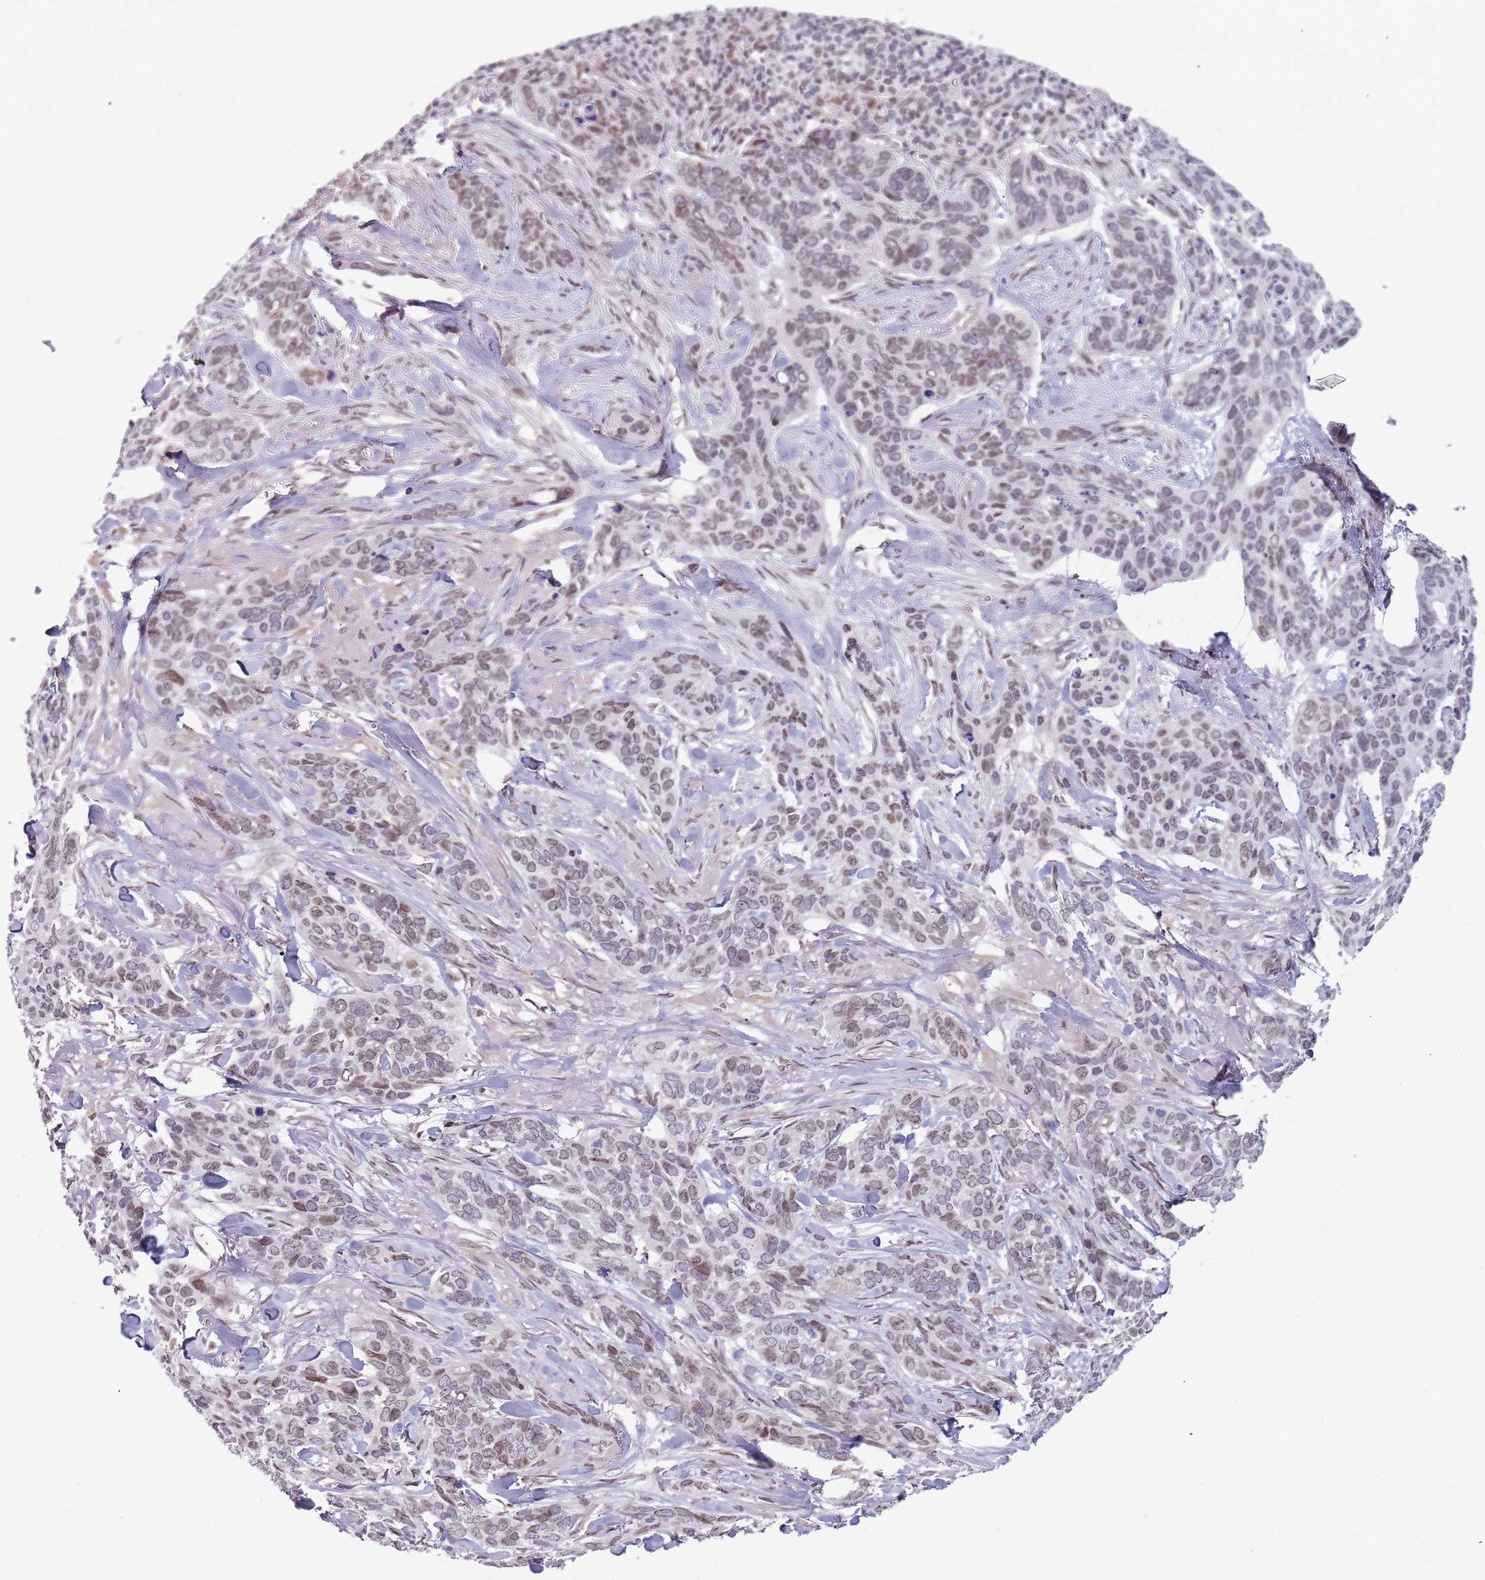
{"staining": {"intensity": "weak", "quantity": "25%-75%", "location": "cytoplasmic/membranous,nuclear"}, "tissue": "skin cancer", "cell_type": "Tumor cells", "image_type": "cancer", "snomed": [{"axis": "morphology", "description": "Basal cell carcinoma"}, {"axis": "topography", "description": "Skin"}], "caption": "An immunohistochemistry (IHC) histopathology image of neoplastic tissue is shown. Protein staining in brown shows weak cytoplasmic/membranous and nuclear positivity in skin cancer within tumor cells. (DAB IHC with brightfield microscopy, high magnification).", "gene": "KLHDC2", "patient": {"sex": "male", "age": 86}}